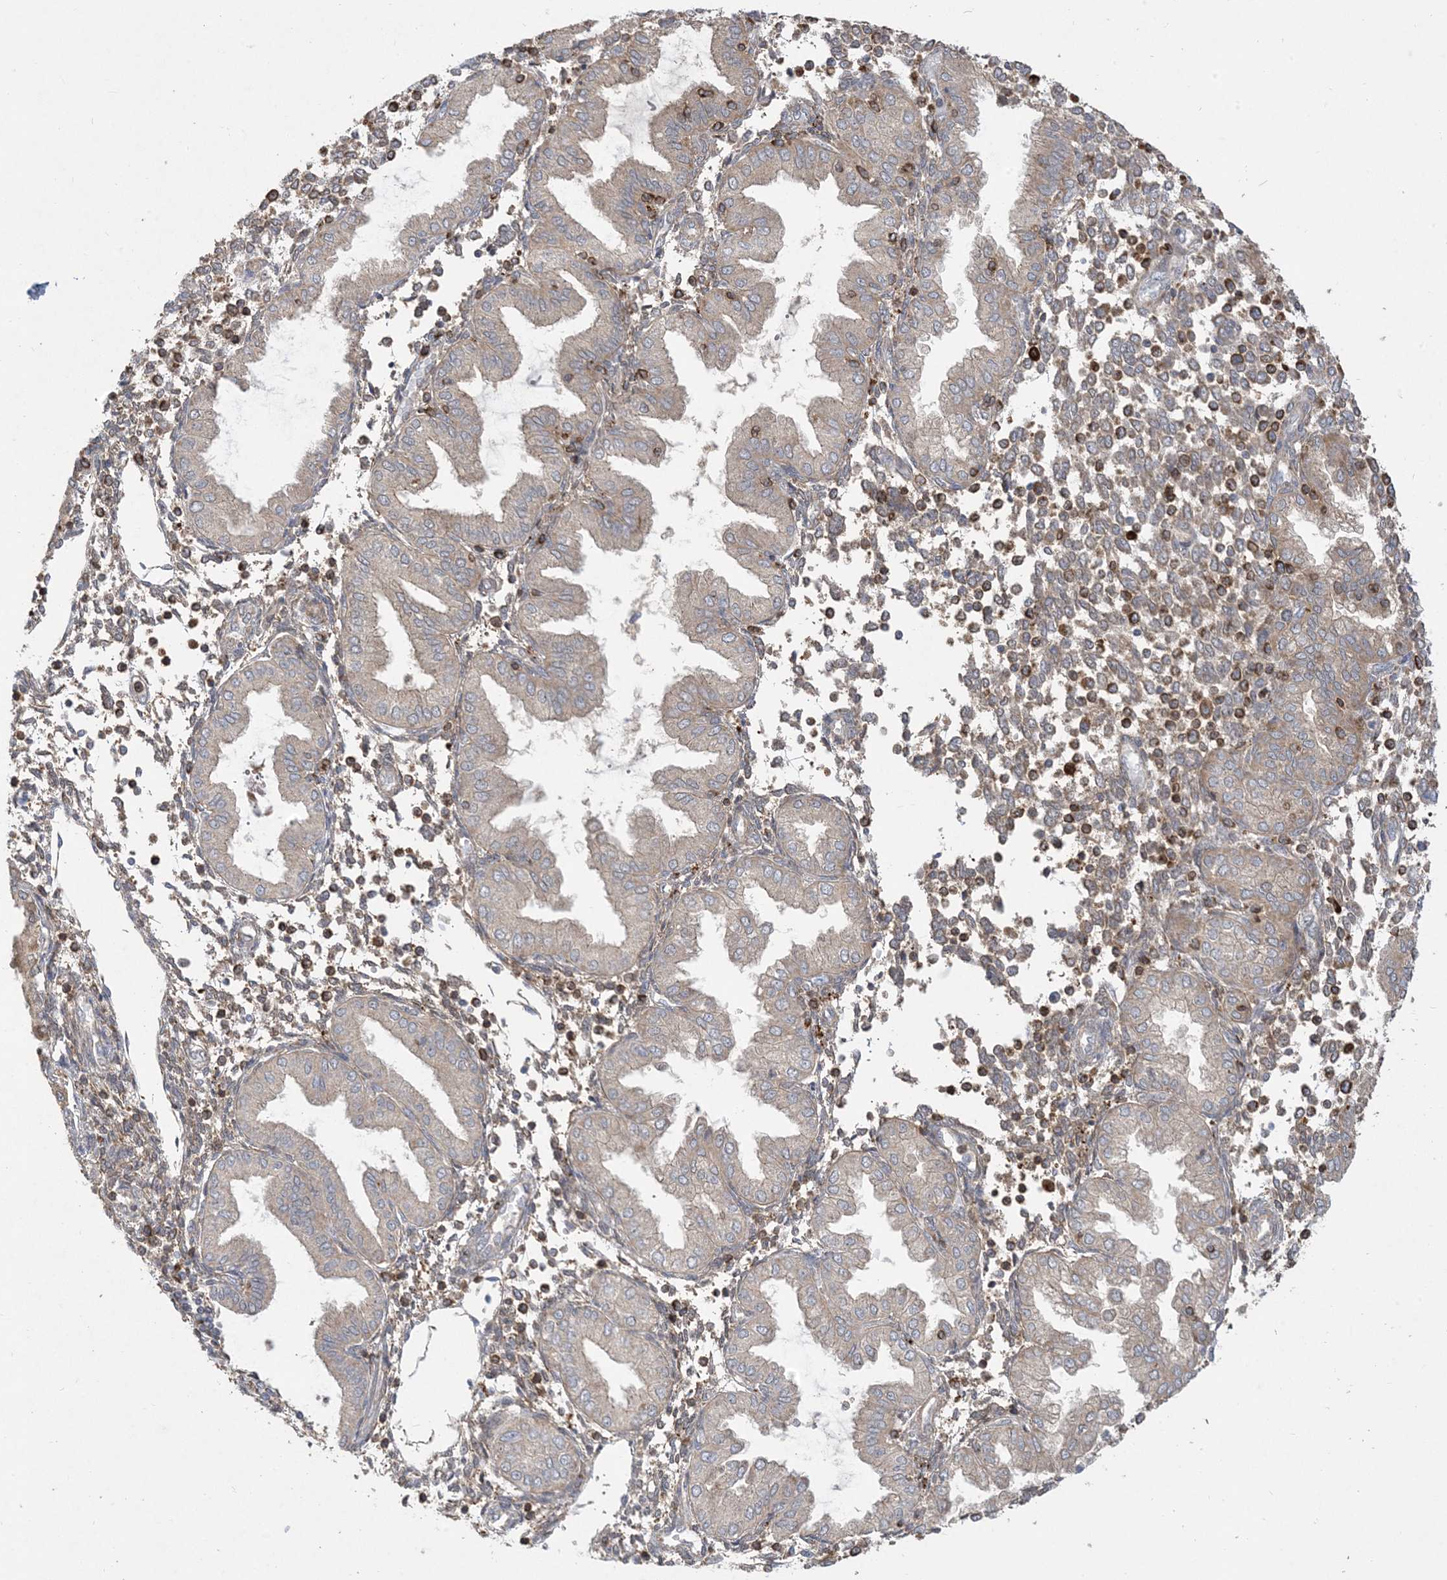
{"staining": {"intensity": "moderate", "quantity": "<25%", "location": "cytoplasmic/membranous"}, "tissue": "endometrium", "cell_type": "Cells in endometrial stroma", "image_type": "normal", "snomed": [{"axis": "morphology", "description": "Normal tissue, NOS"}, {"axis": "topography", "description": "Endometrium"}], "caption": "Immunohistochemistry (DAB) staining of normal endometrium demonstrates moderate cytoplasmic/membranous protein positivity in about <25% of cells in endometrial stroma.", "gene": "MASP2", "patient": {"sex": "female", "age": 53}}